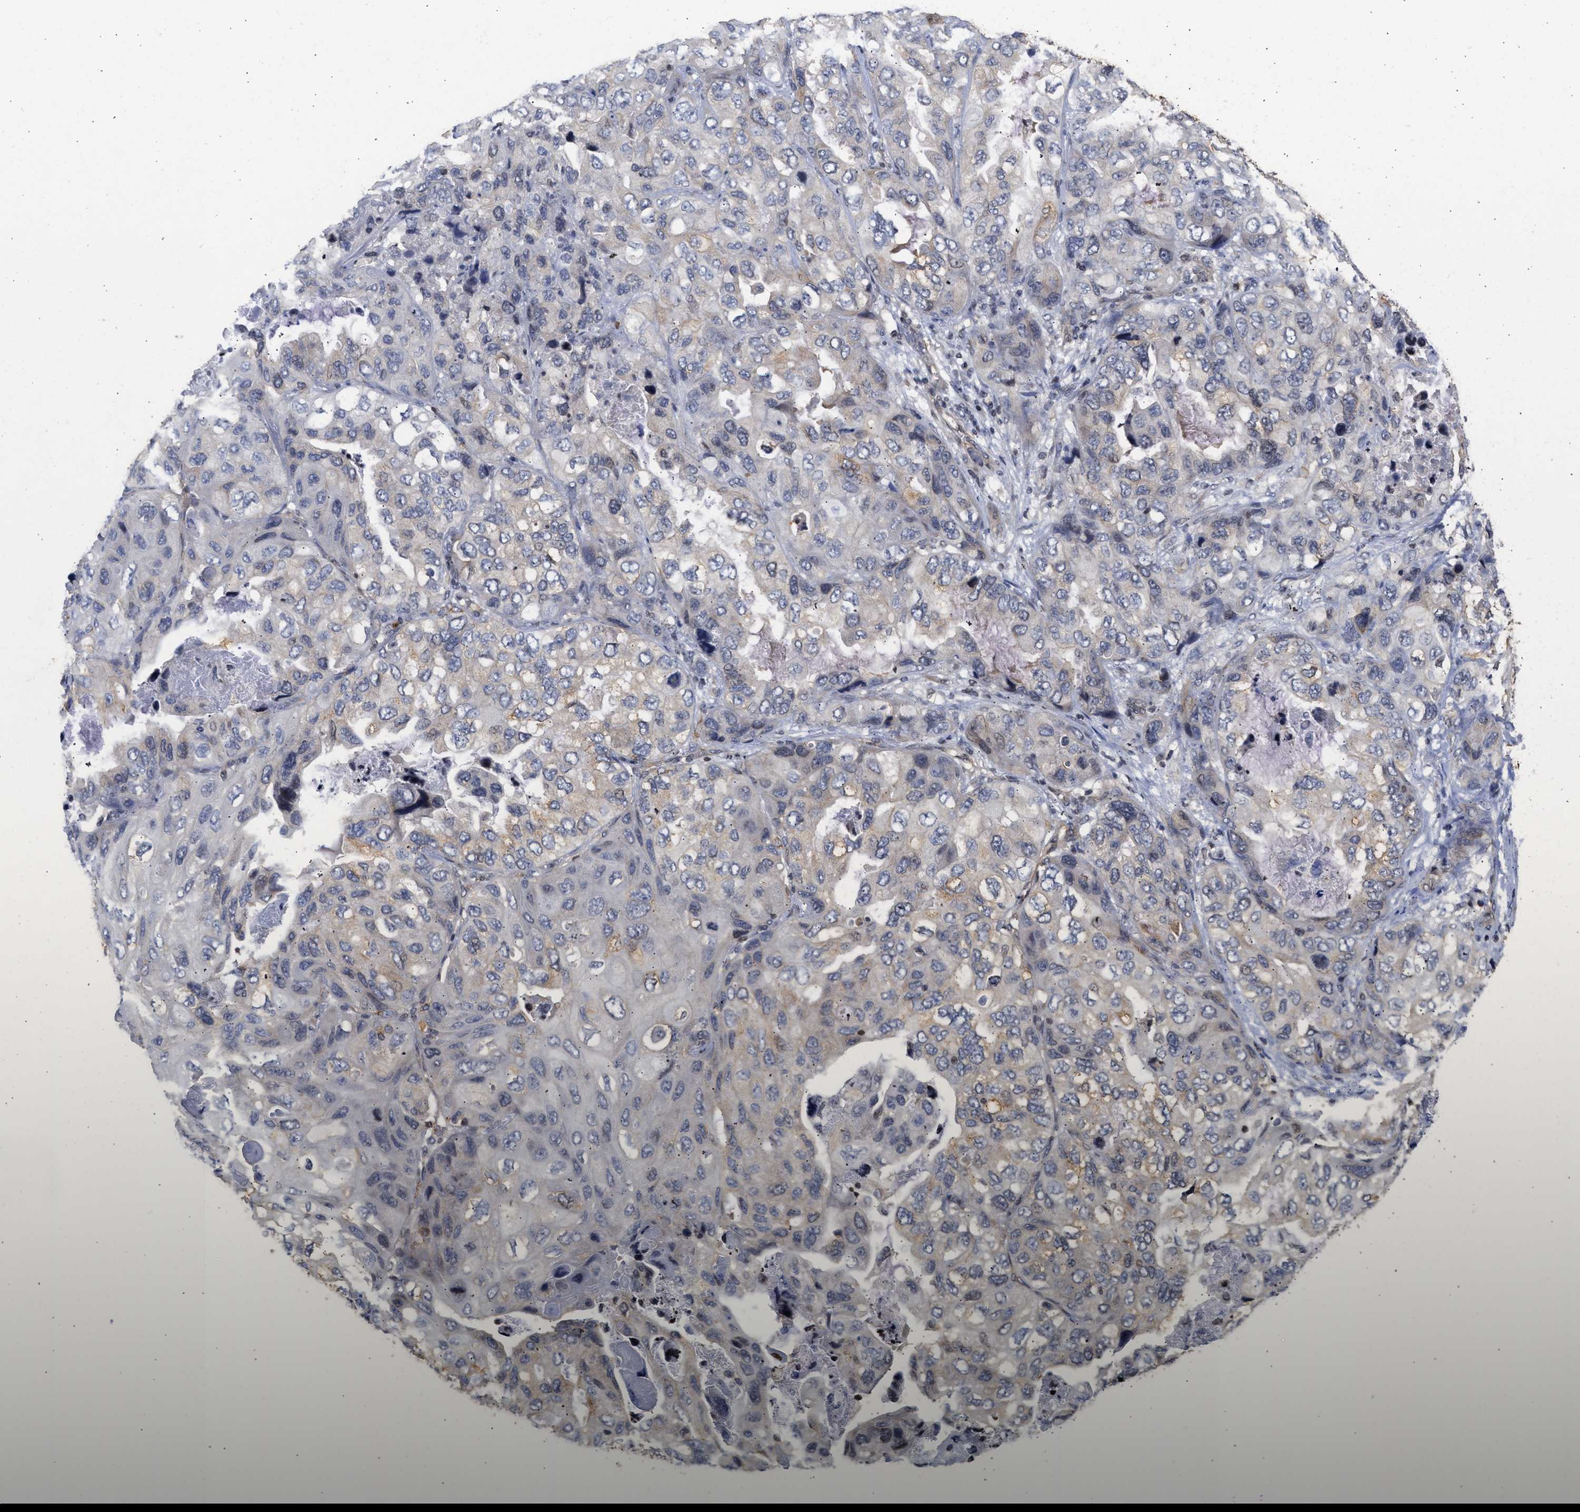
{"staining": {"intensity": "weak", "quantity": "25%-75%", "location": "cytoplasmic/membranous"}, "tissue": "lung cancer", "cell_type": "Tumor cells", "image_type": "cancer", "snomed": [{"axis": "morphology", "description": "Squamous cell carcinoma, NOS"}, {"axis": "topography", "description": "Lung"}], "caption": "Protein expression analysis of lung cancer (squamous cell carcinoma) demonstrates weak cytoplasmic/membranous staining in about 25%-75% of tumor cells. (IHC, brightfield microscopy, high magnification).", "gene": "ENSG00000142539", "patient": {"sex": "female", "age": 73}}